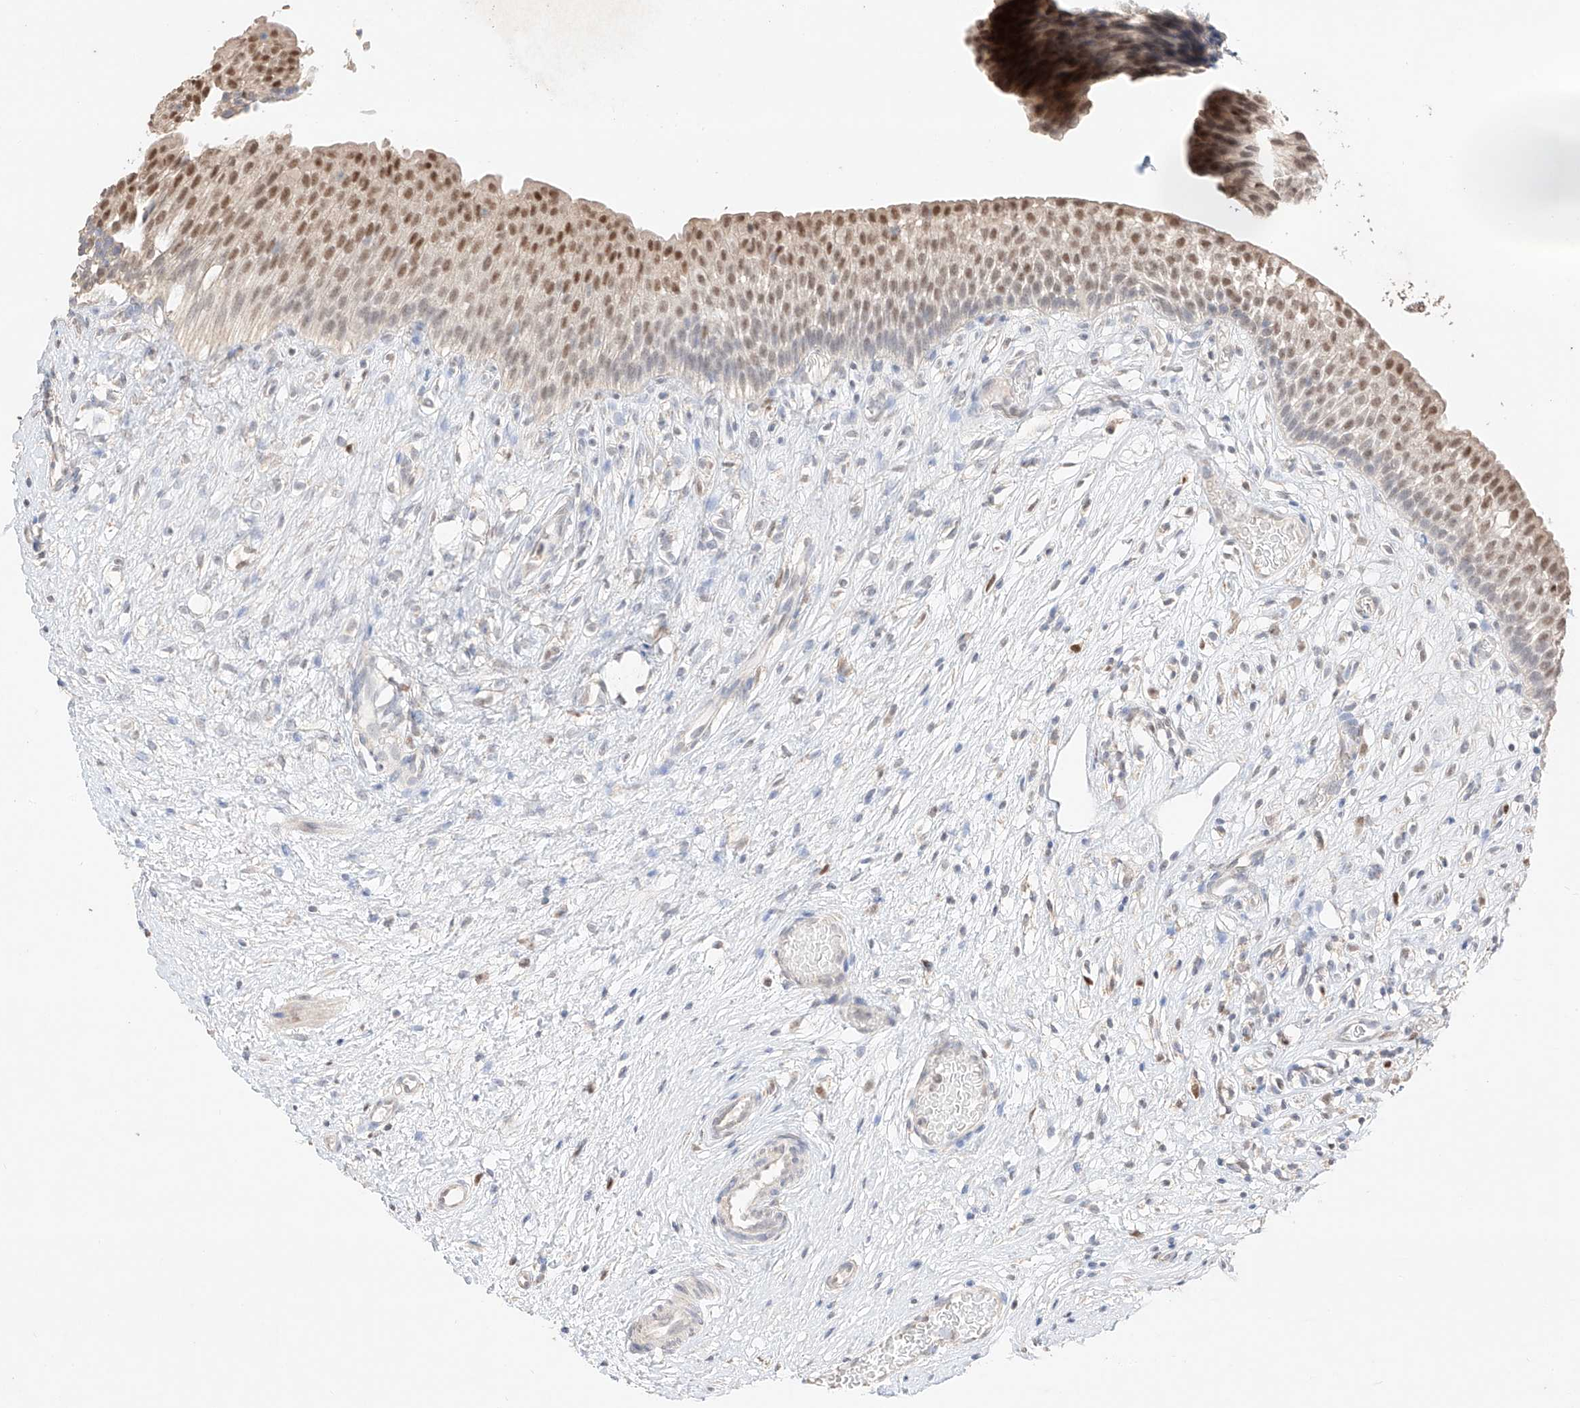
{"staining": {"intensity": "strong", "quantity": "25%-75%", "location": "nuclear"}, "tissue": "urinary bladder", "cell_type": "Urothelial cells", "image_type": "normal", "snomed": [{"axis": "morphology", "description": "Normal tissue, NOS"}, {"axis": "topography", "description": "Urinary bladder"}], "caption": "Protein staining of benign urinary bladder displays strong nuclear positivity in approximately 25%-75% of urothelial cells. (IHC, brightfield microscopy, high magnification).", "gene": "APIP", "patient": {"sex": "male", "age": 1}}